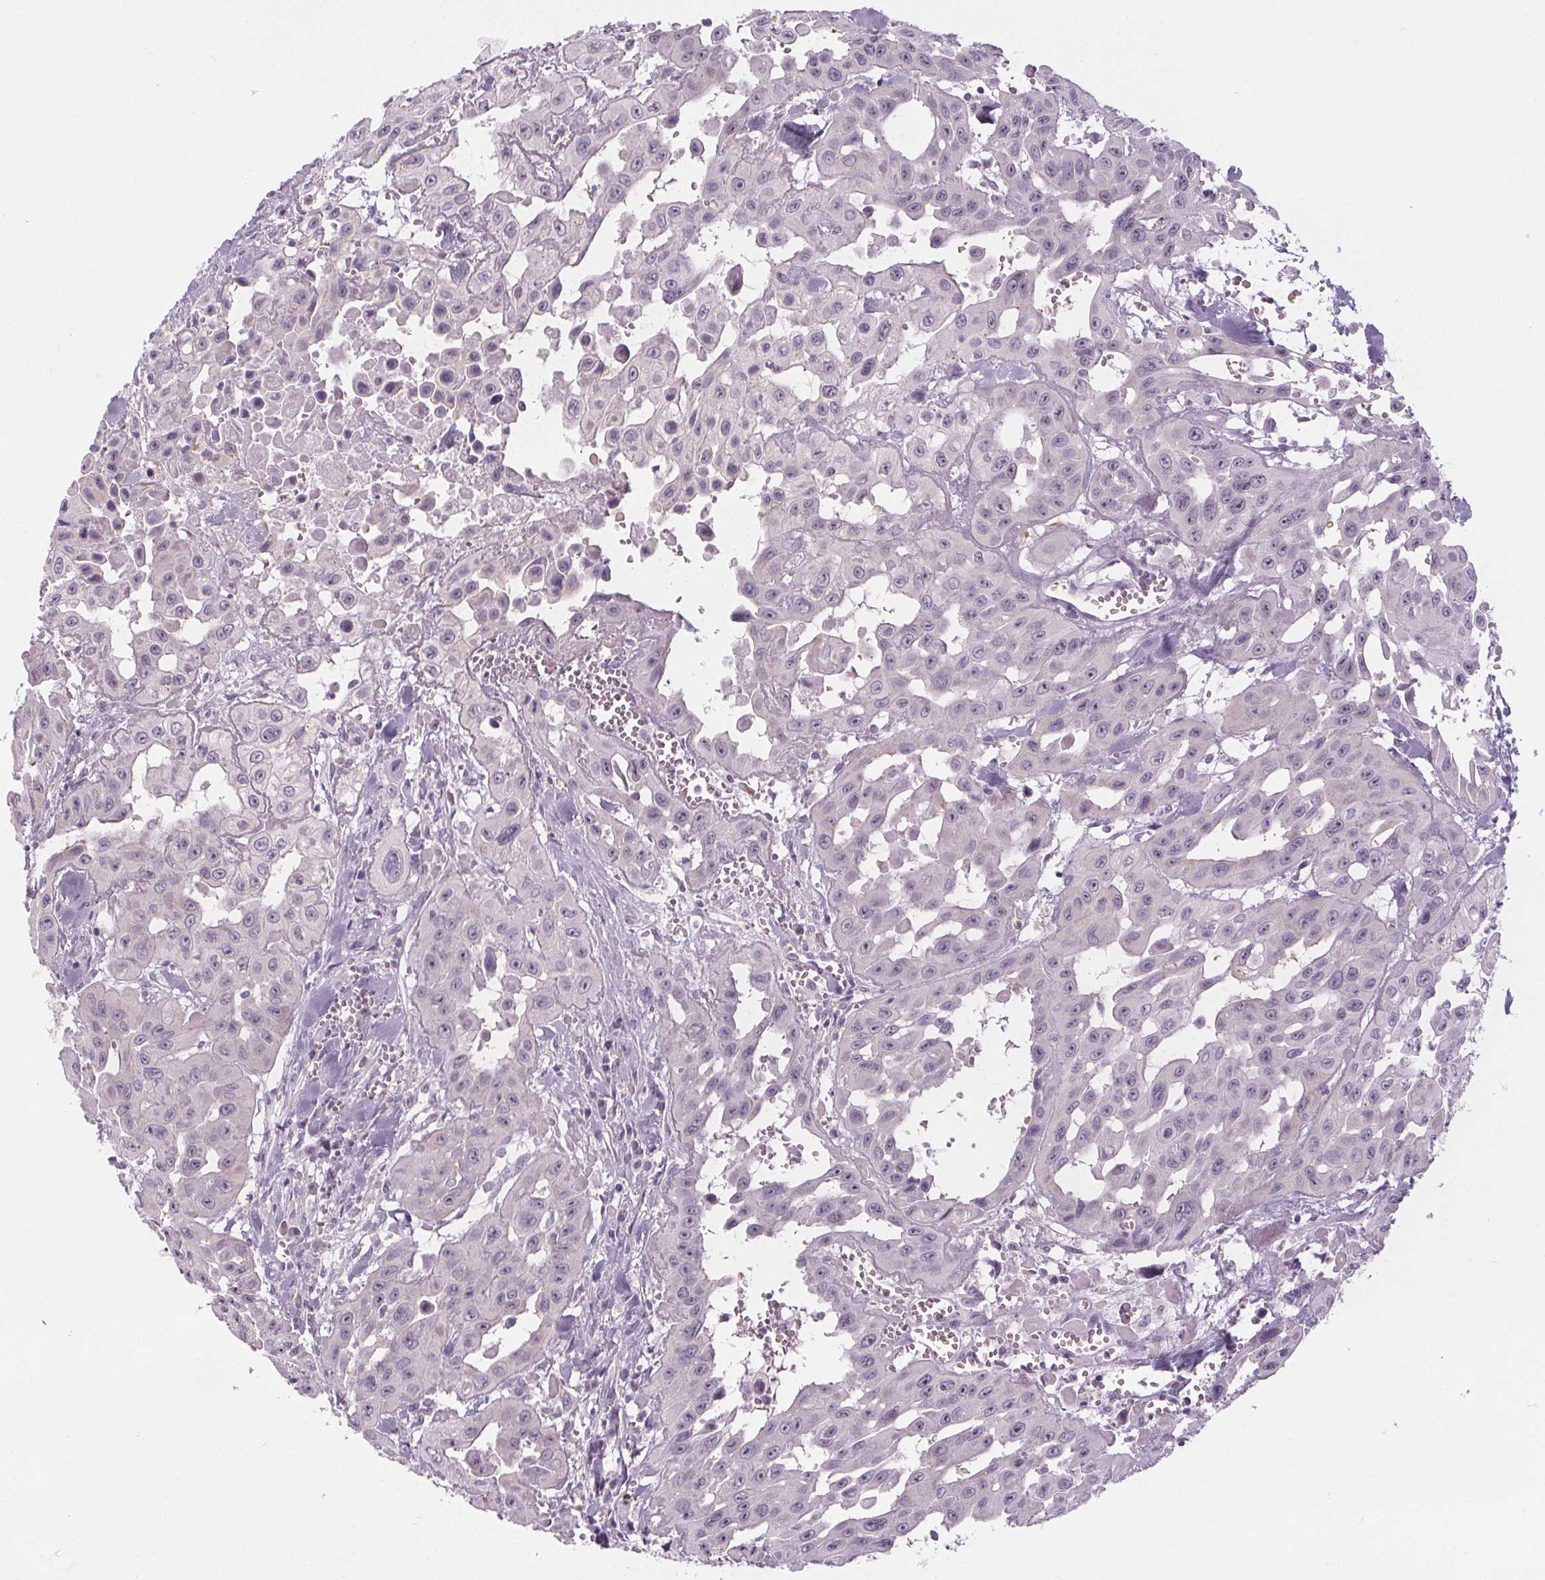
{"staining": {"intensity": "moderate", "quantity": "25%-75%", "location": "nuclear"}, "tissue": "head and neck cancer", "cell_type": "Tumor cells", "image_type": "cancer", "snomed": [{"axis": "morphology", "description": "Adenocarcinoma, NOS"}, {"axis": "topography", "description": "Head-Neck"}], "caption": "Tumor cells demonstrate medium levels of moderate nuclear staining in about 25%-75% of cells in human head and neck adenocarcinoma.", "gene": "NOLC1", "patient": {"sex": "male", "age": 73}}